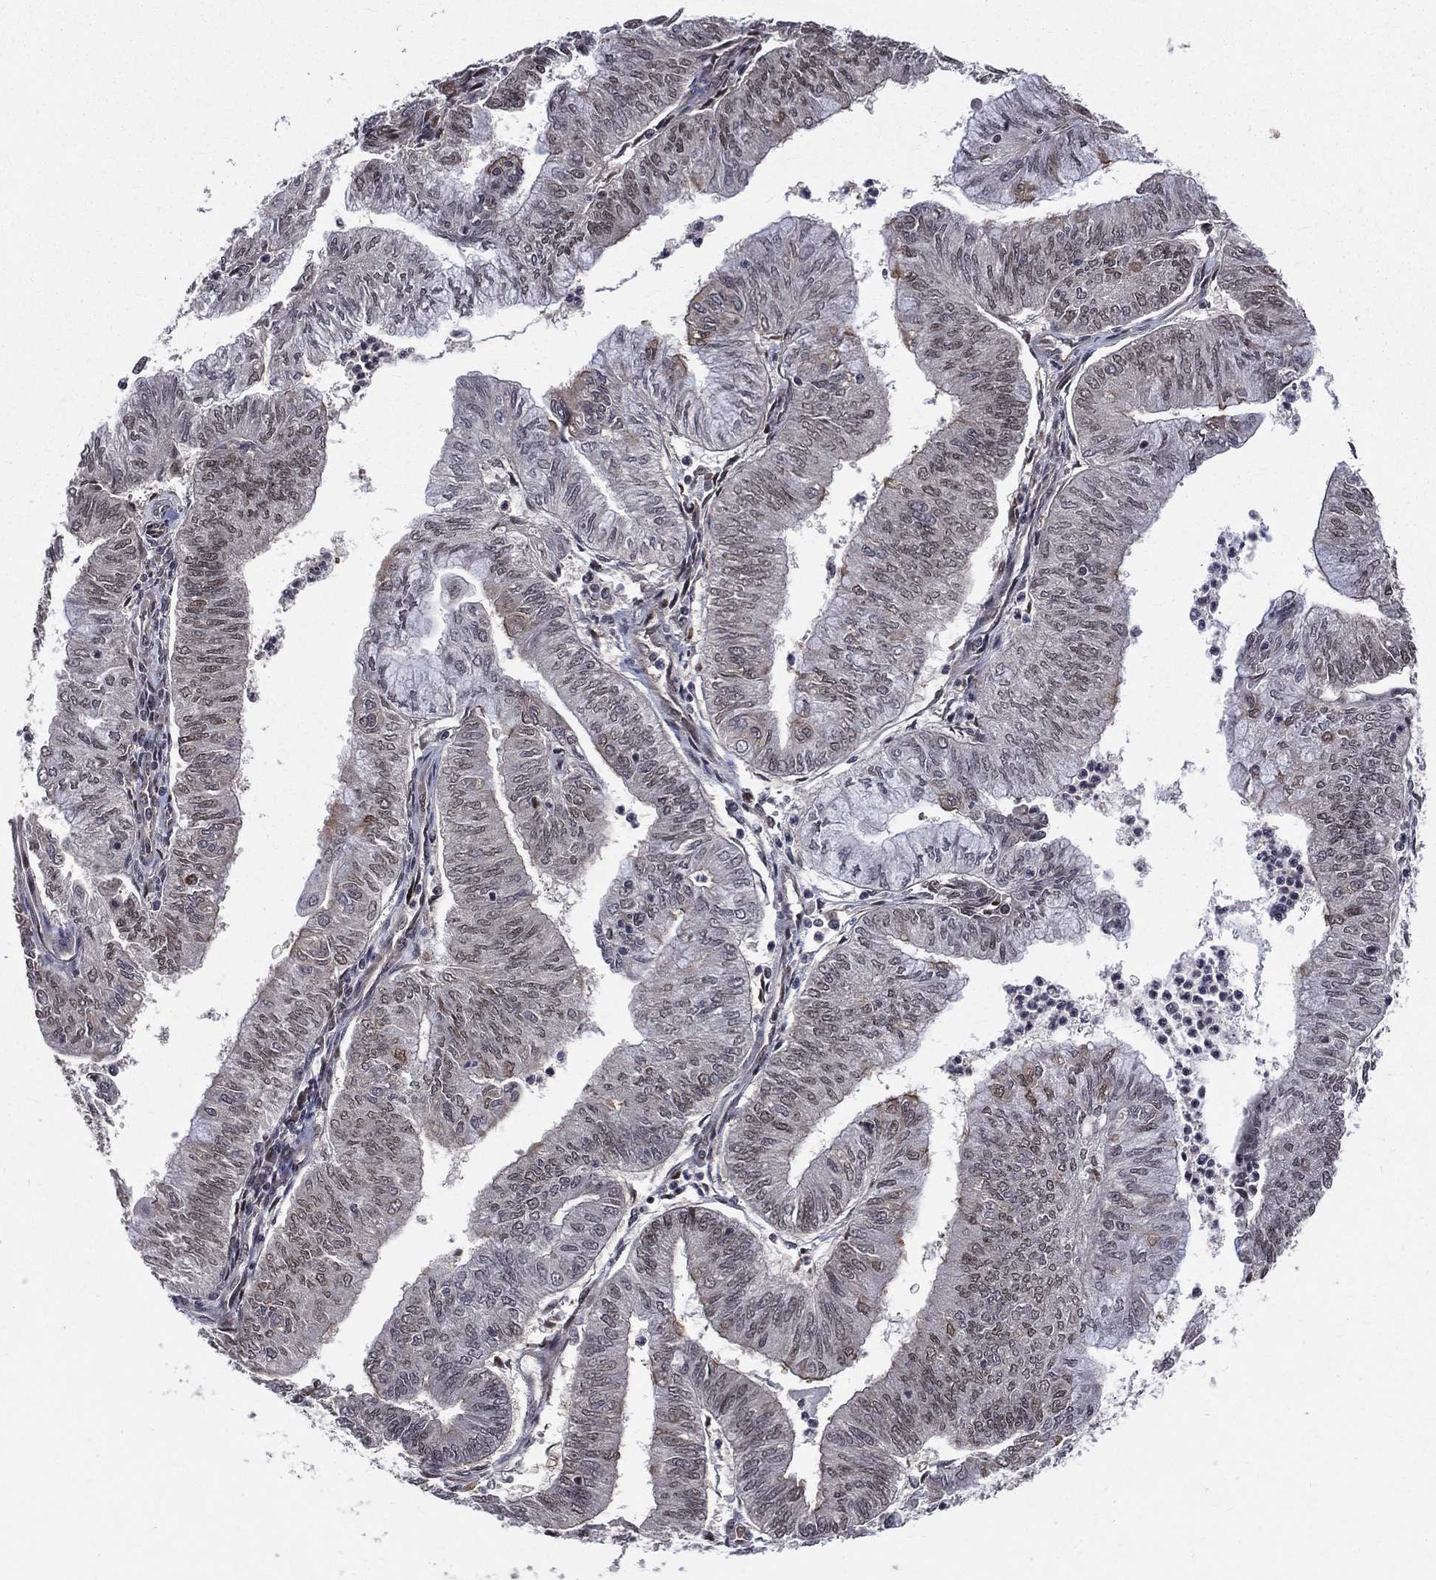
{"staining": {"intensity": "weak", "quantity": "<25%", "location": "nuclear"}, "tissue": "endometrial cancer", "cell_type": "Tumor cells", "image_type": "cancer", "snomed": [{"axis": "morphology", "description": "Adenocarcinoma, NOS"}, {"axis": "topography", "description": "Endometrium"}], "caption": "Immunohistochemical staining of human endometrial cancer shows no significant expression in tumor cells.", "gene": "SMC3", "patient": {"sex": "female", "age": 59}}